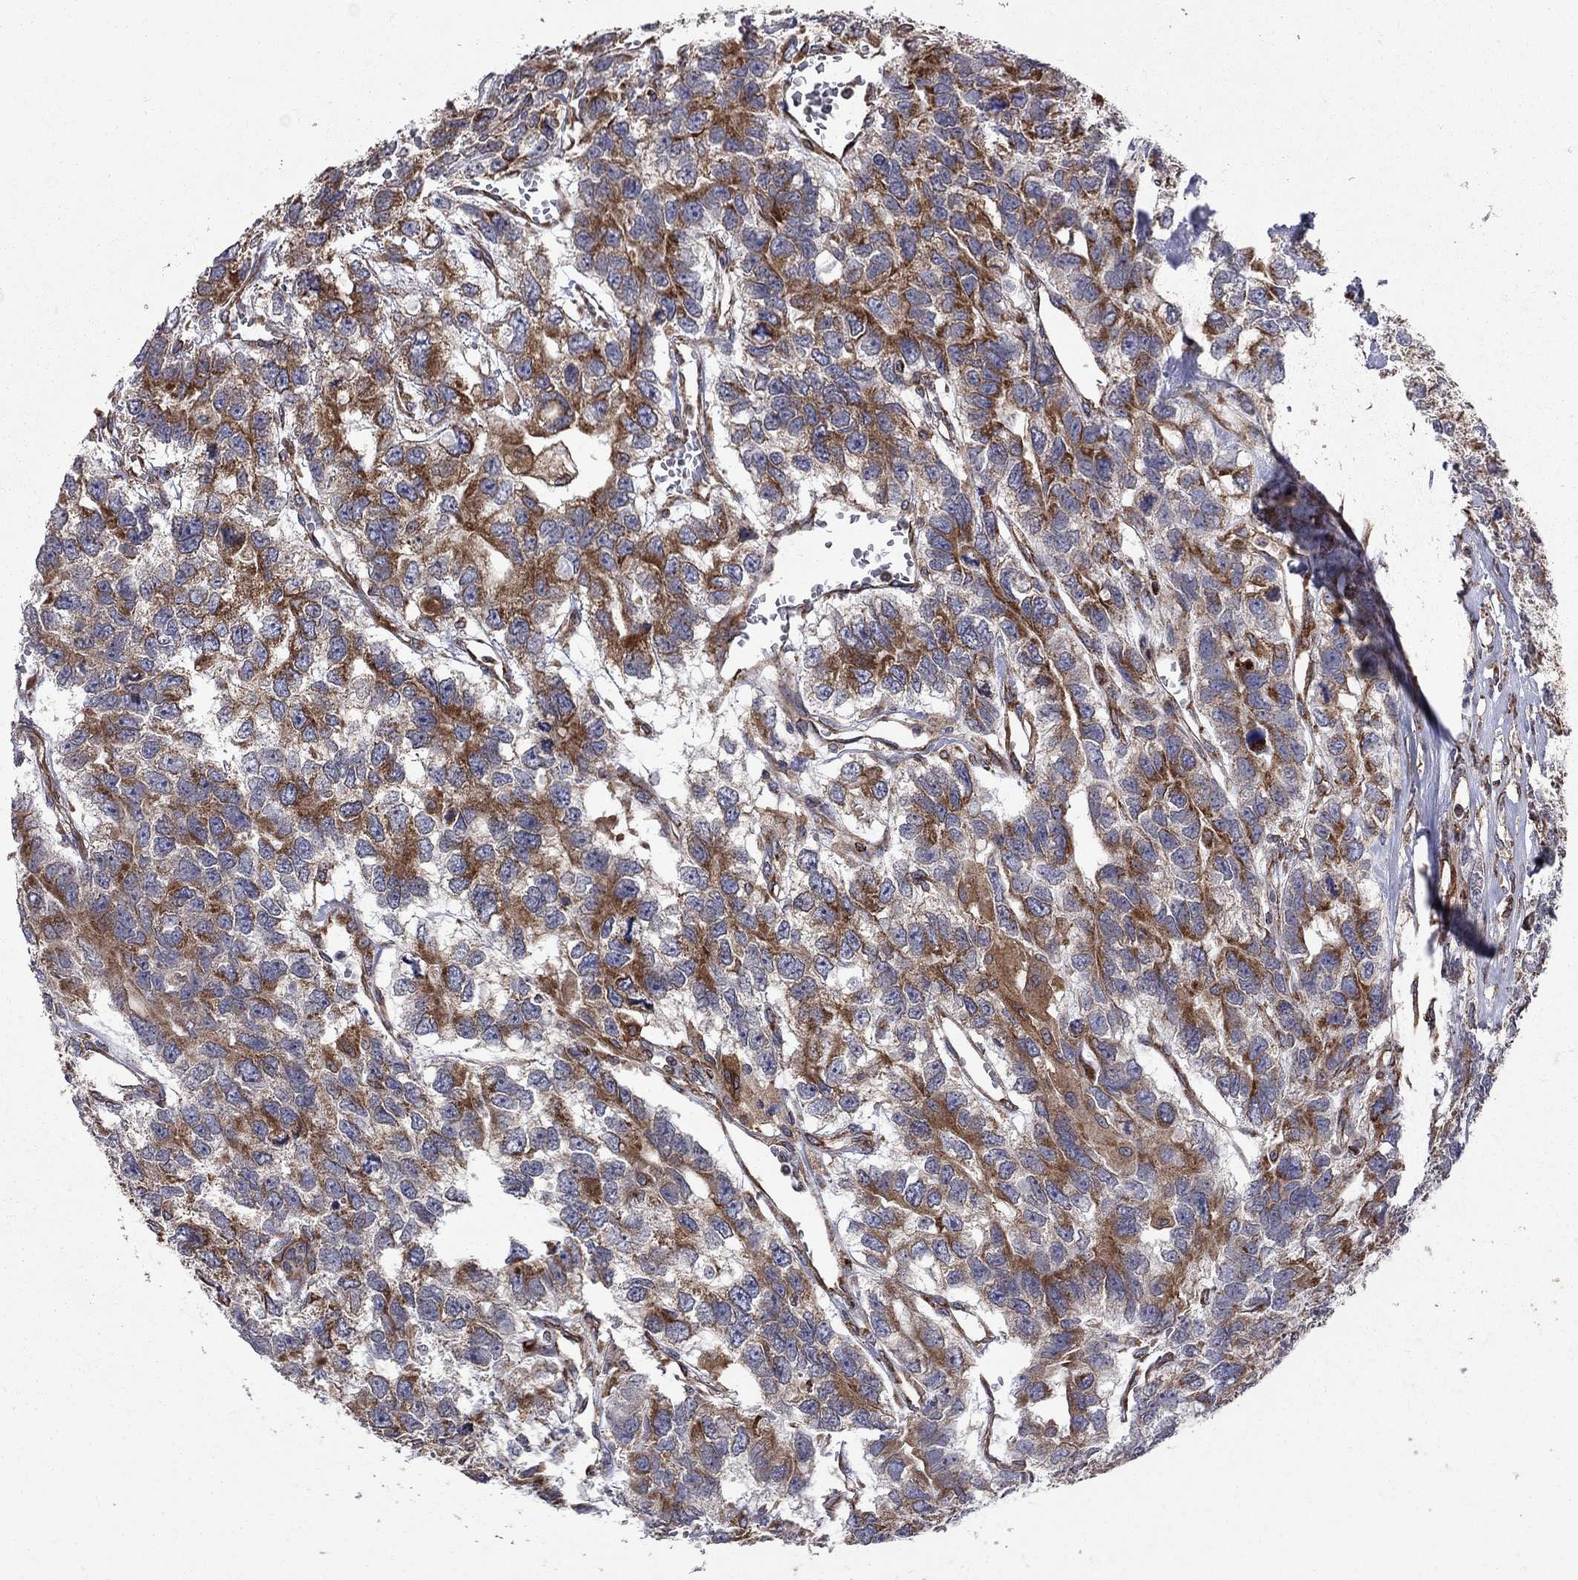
{"staining": {"intensity": "moderate", "quantity": "25%-75%", "location": "cytoplasmic/membranous"}, "tissue": "testis cancer", "cell_type": "Tumor cells", "image_type": "cancer", "snomed": [{"axis": "morphology", "description": "Seminoma, NOS"}, {"axis": "topography", "description": "Testis"}], "caption": "There is medium levels of moderate cytoplasmic/membranous positivity in tumor cells of testis cancer (seminoma), as demonstrated by immunohistochemical staining (brown color).", "gene": "CLPTM1", "patient": {"sex": "male", "age": 52}}